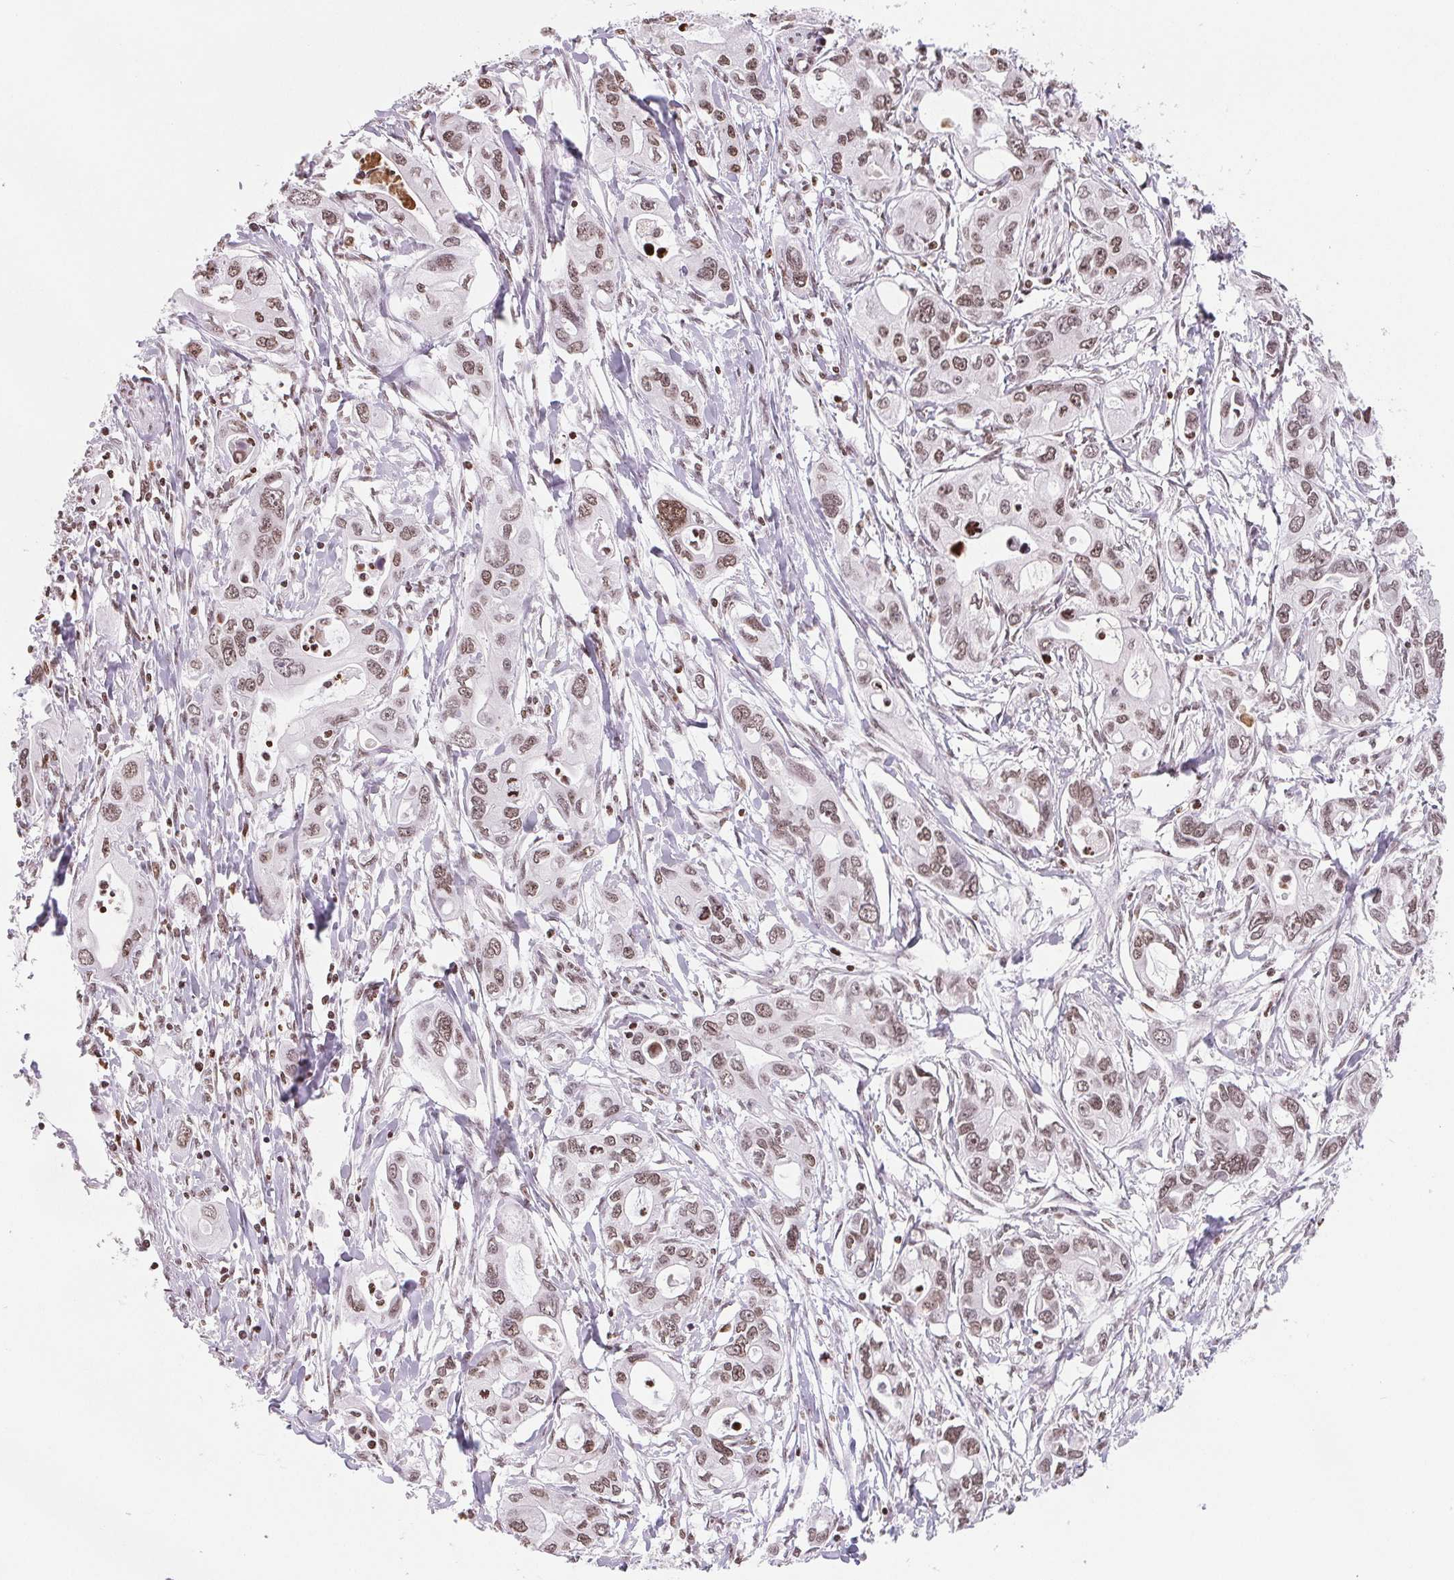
{"staining": {"intensity": "moderate", "quantity": ">75%", "location": "nuclear"}, "tissue": "pancreatic cancer", "cell_type": "Tumor cells", "image_type": "cancer", "snomed": [{"axis": "morphology", "description": "Adenocarcinoma, NOS"}, {"axis": "topography", "description": "Pancreas"}], "caption": "Protein staining demonstrates moderate nuclear staining in approximately >75% of tumor cells in adenocarcinoma (pancreatic).", "gene": "SMIM12", "patient": {"sex": "male", "age": 60}}